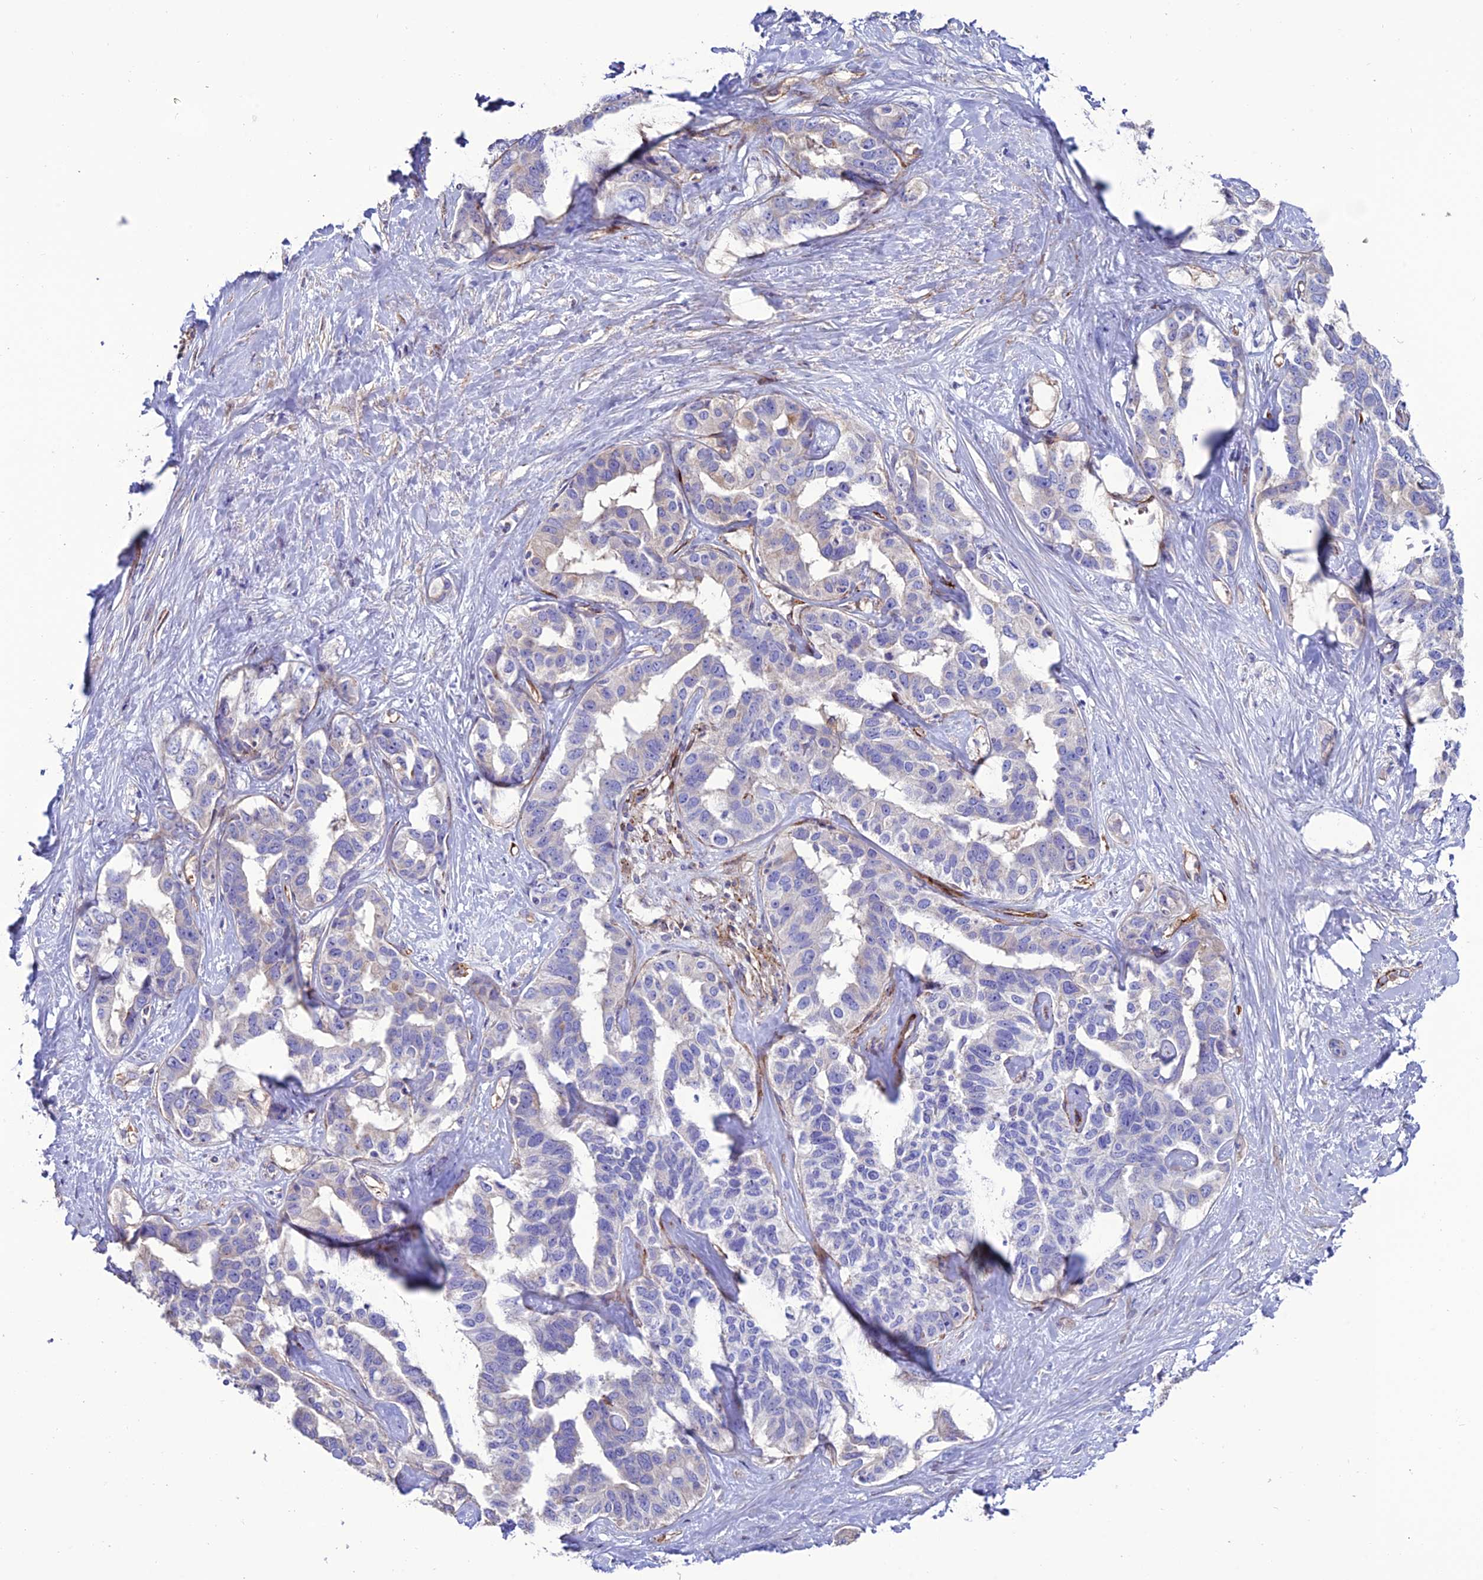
{"staining": {"intensity": "negative", "quantity": "none", "location": "none"}, "tissue": "liver cancer", "cell_type": "Tumor cells", "image_type": "cancer", "snomed": [{"axis": "morphology", "description": "Cholangiocarcinoma"}, {"axis": "topography", "description": "Liver"}], "caption": "IHC photomicrograph of neoplastic tissue: liver cholangiocarcinoma stained with DAB displays no significant protein staining in tumor cells. The staining was performed using DAB (3,3'-diaminobenzidine) to visualize the protein expression in brown, while the nuclei were stained in blue with hematoxylin (Magnification: 20x).", "gene": "REX1BD", "patient": {"sex": "male", "age": 59}}